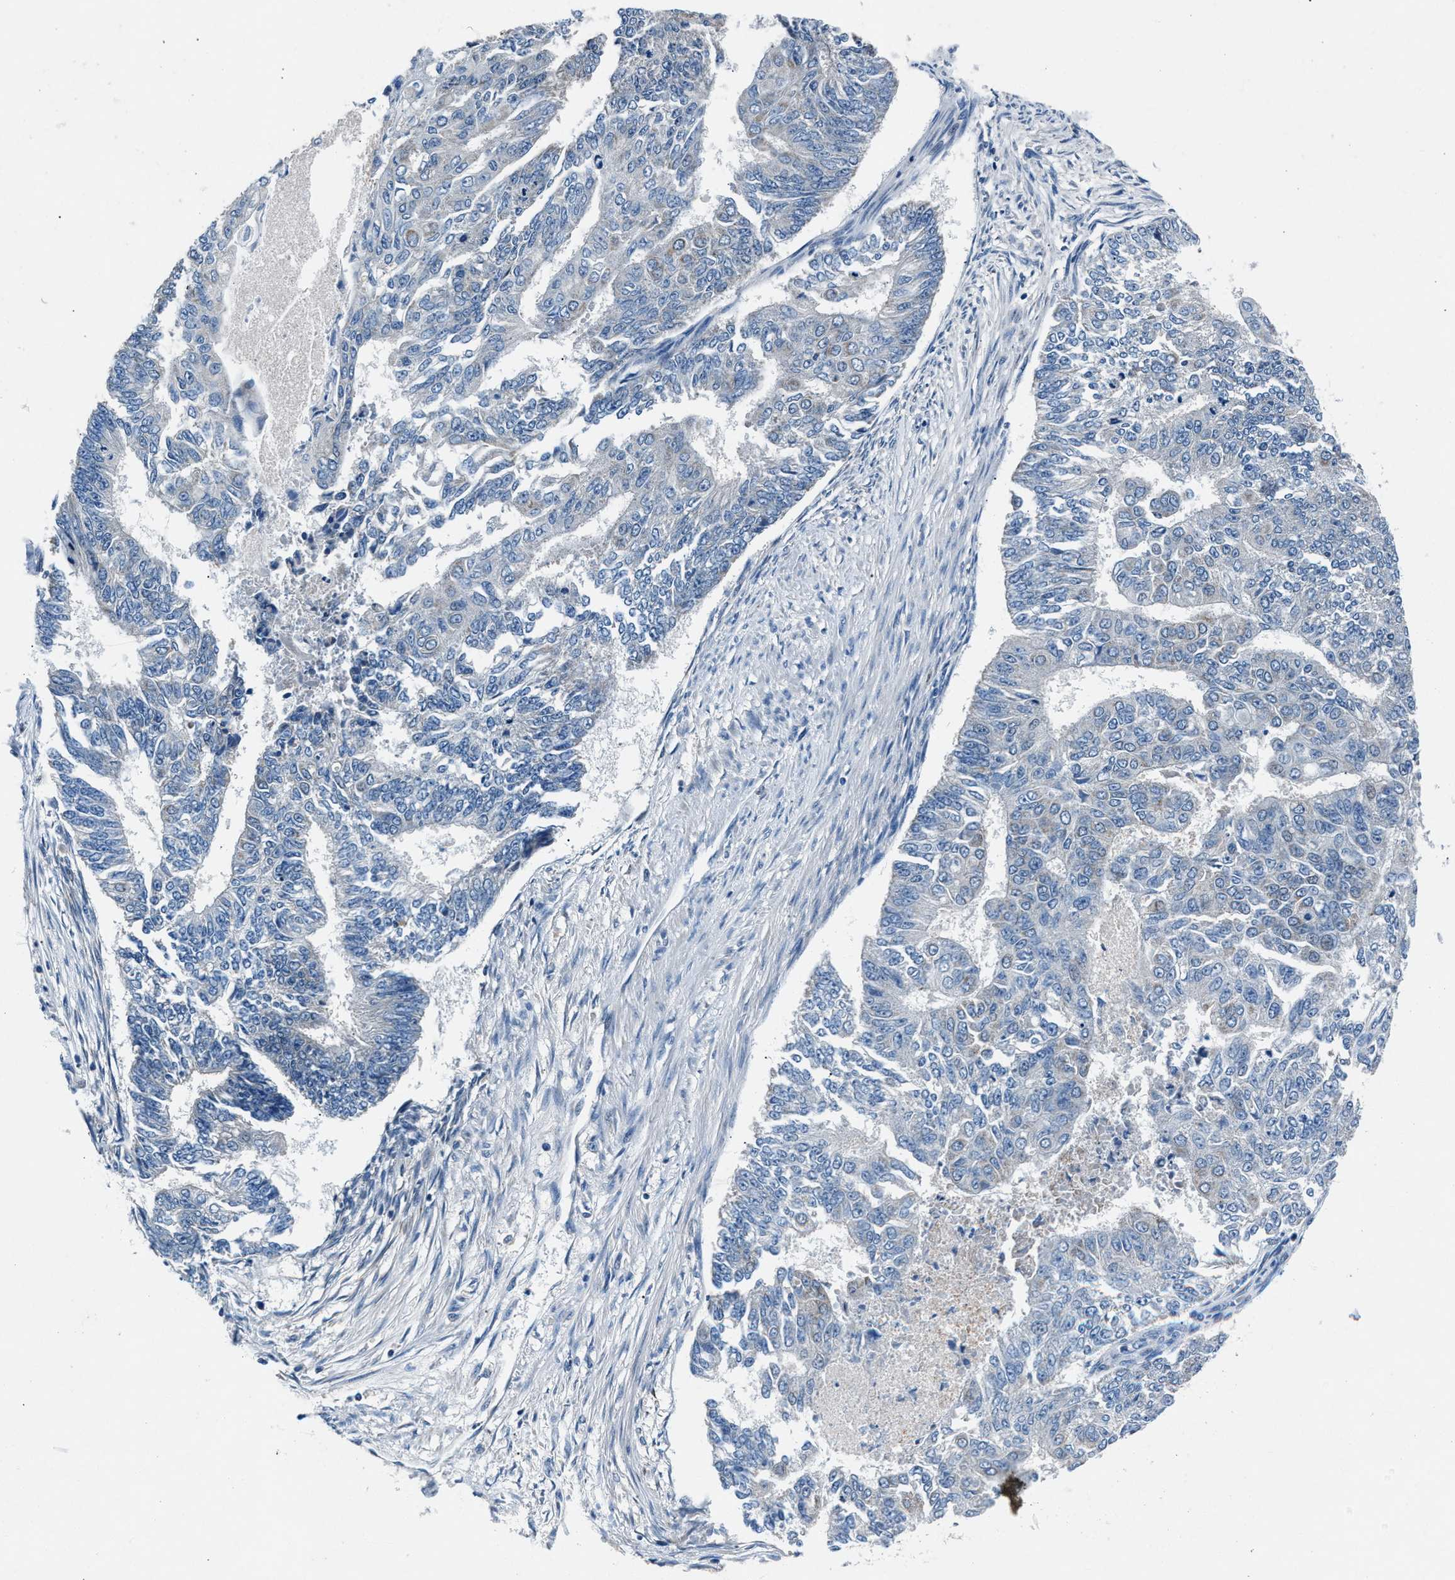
{"staining": {"intensity": "negative", "quantity": "none", "location": "none"}, "tissue": "endometrial cancer", "cell_type": "Tumor cells", "image_type": "cancer", "snomed": [{"axis": "morphology", "description": "Adenocarcinoma, NOS"}, {"axis": "topography", "description": "Endometrium"}], "caption": "An immunohistochemistry (IHC) micrograph of adenocarcinoma (endometrial) is shown. There is no staining in tumor cells of adenocarcinoma (endometrial).", "gene": "DENND6B", "patient": {"sex": "female", "age": 32}}